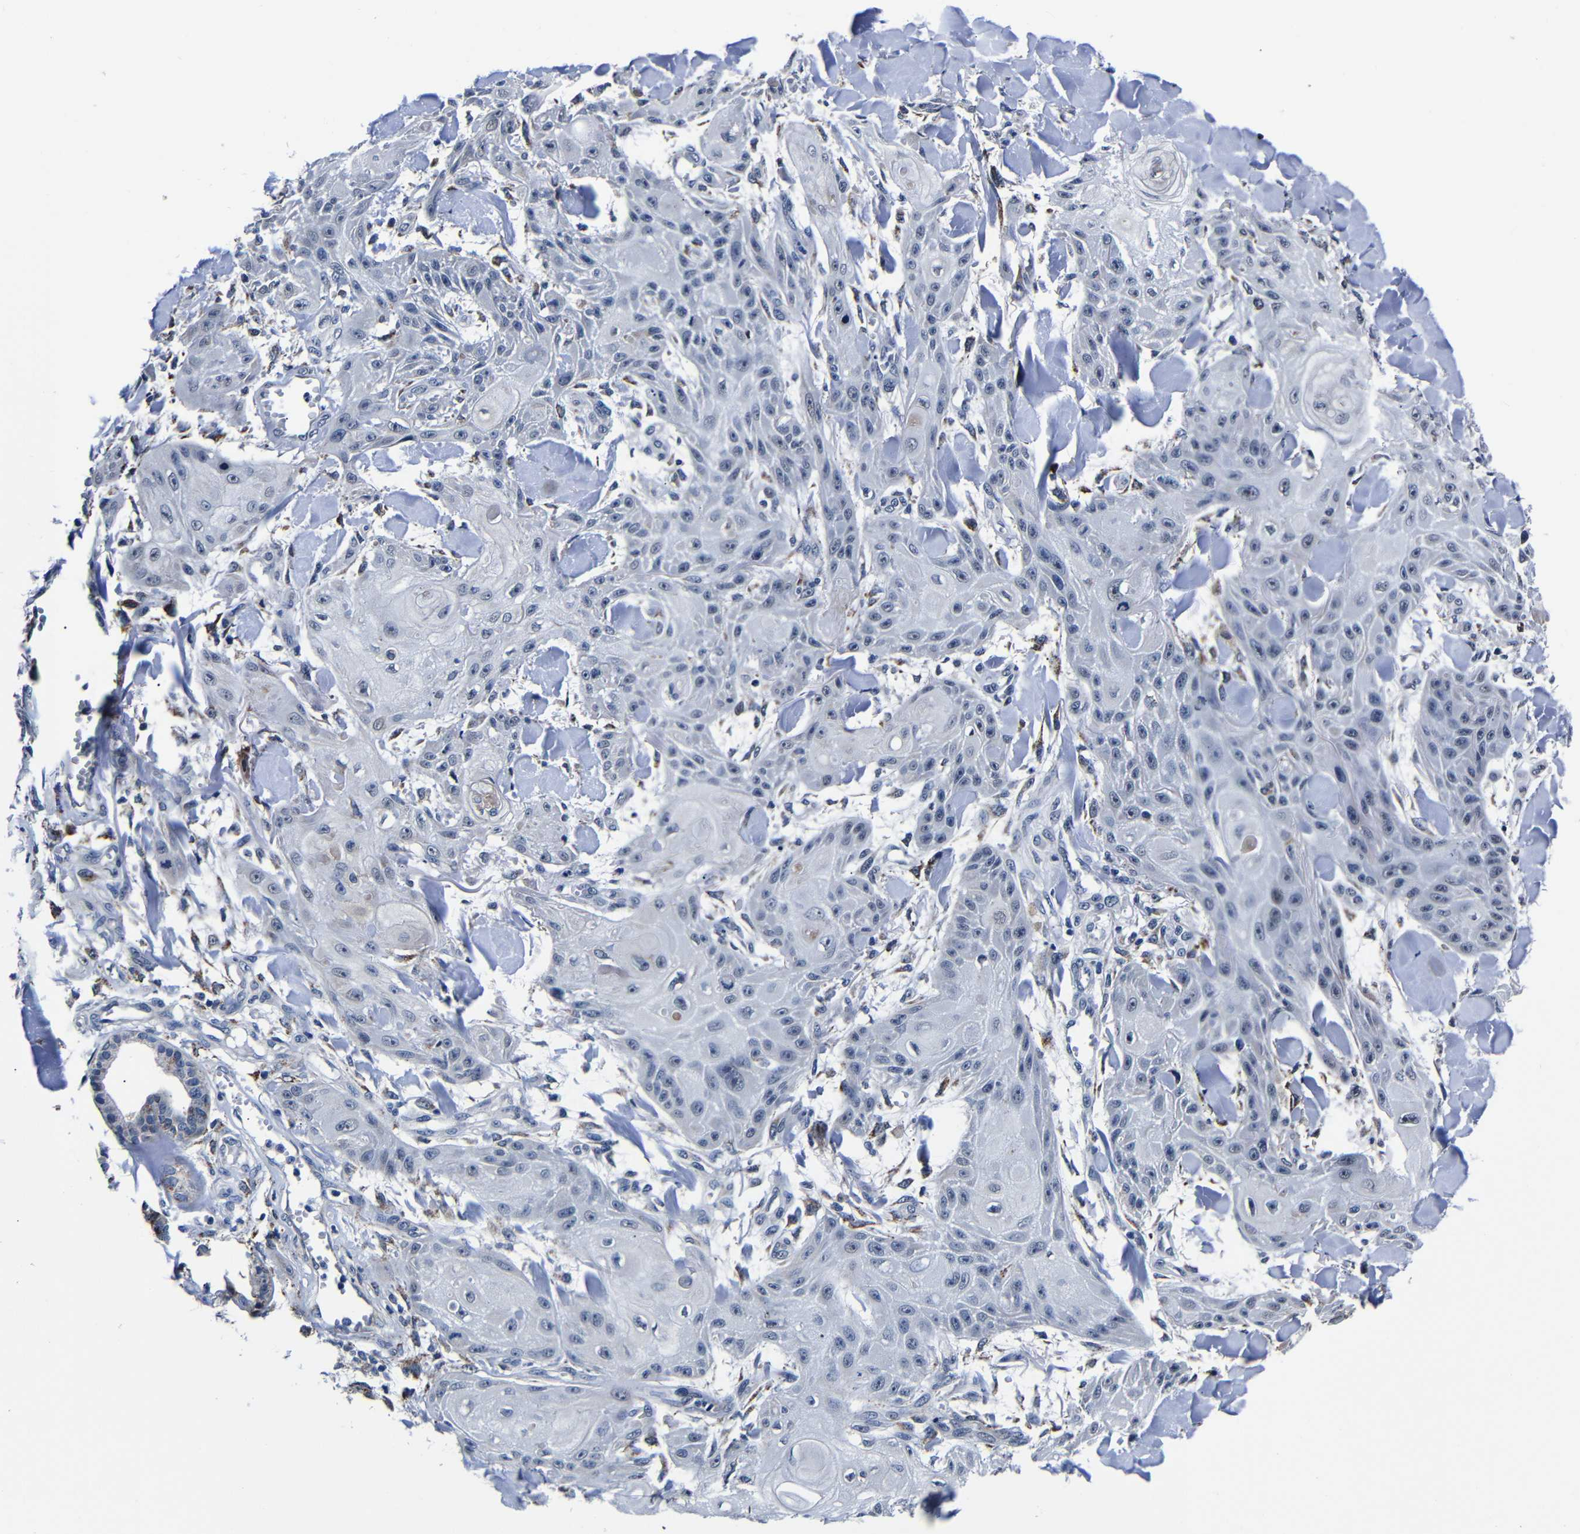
{"staining": {"intensity": "negative", "quantity": "none", "location": "none"}, "tissue": "skin cancer", "cell_type": "Tumor cells", "image_type": "cancer", "snomed": [{"axis": "morphology", "description": "Squamous cell carcinoma, NOS"}, {"axis": "topography", "description": "Skin"}], "caption": "This photomicrograph is of skin cancer (squamous cell carcinoma) stained with IHC to label a protein in brown with the nuclei are counter-stained blue. There is no positivity in tumor cells. Nuclei are stained in blue.", "gene": "DEPP1", "patient": {"sex": "male", "age": 74}}